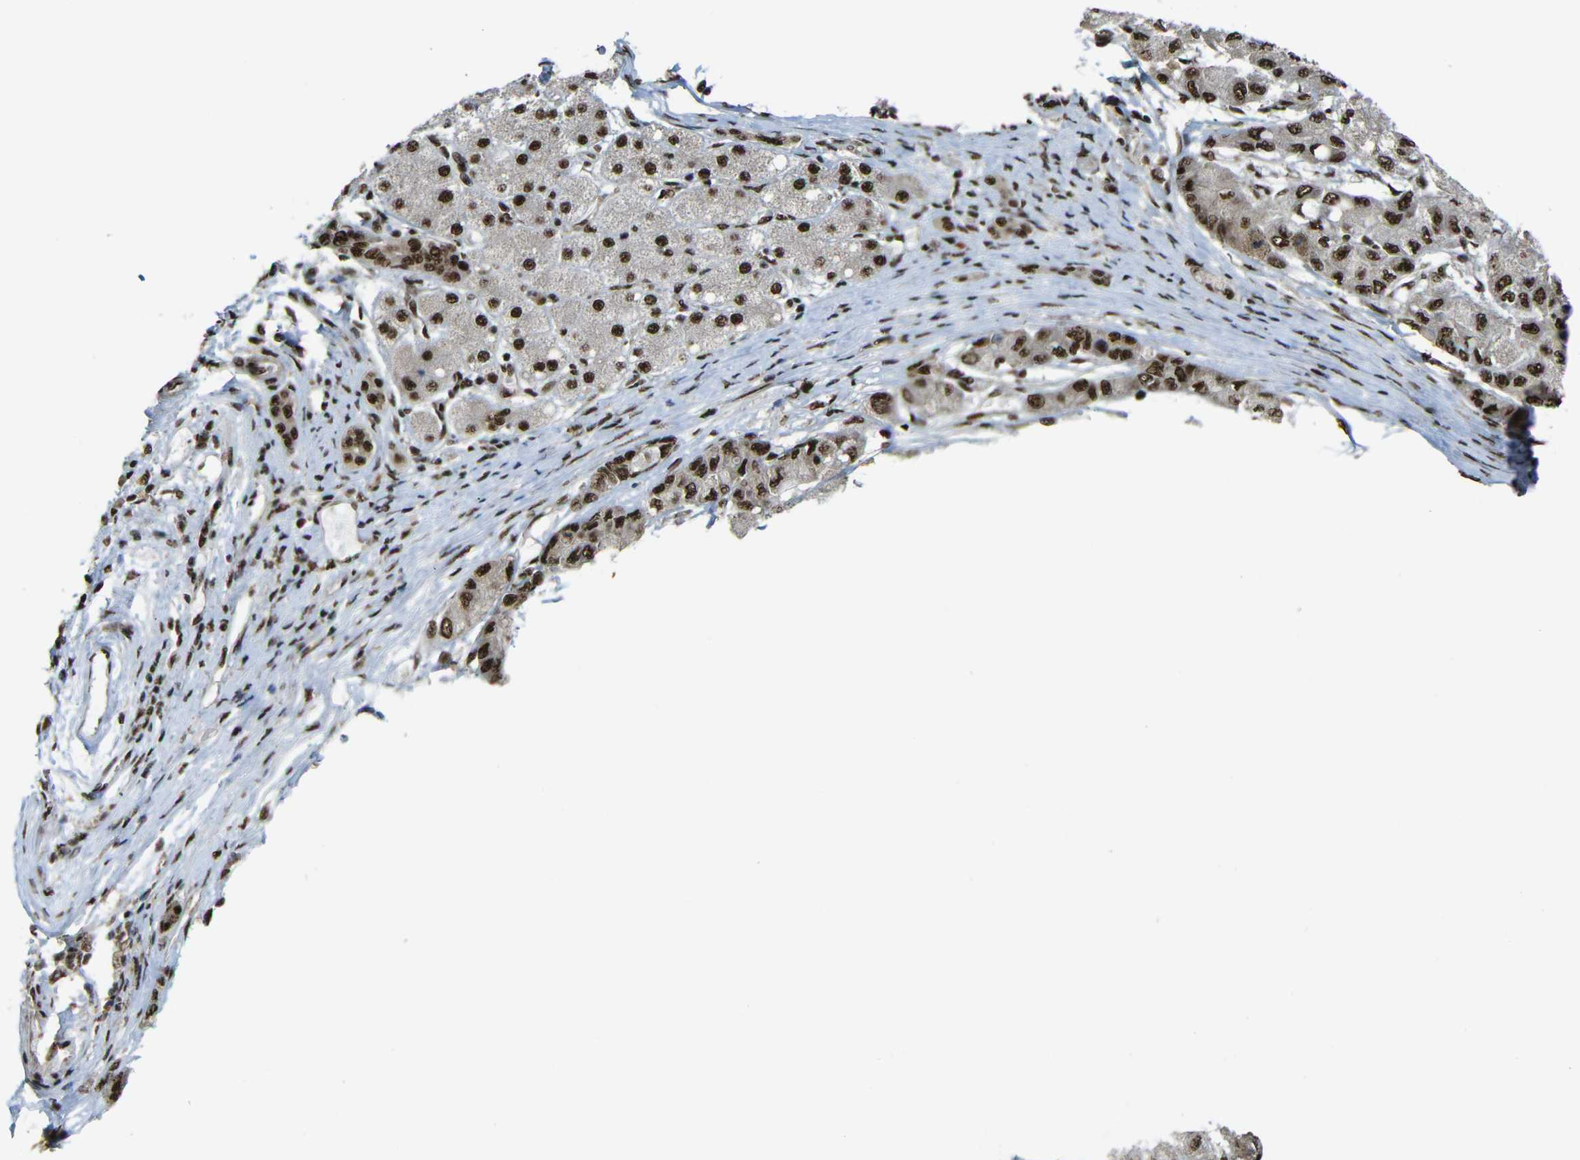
{"staining": {"intensity": "strong", "quantity": ">75%", "location": "cytoplasmic/membranous,nuclear"}, "tissue": "liver cancer", "cell_type": "Tumor cells", "image_type": "cancer", "snomed": [{"axis": "morphology", "description": "Carcinoma, Hepatocellular, NOS"}, {"axis": "topography", "description": "Liver"}], "caption": "Tumor cells demonstrate high levels of strong cytoplasmic/membranous and nuclear positivity in about >75% of cells in human liver cancer (hepatocellular carcinoma).", "gene": "TCF7L2", "patient": {"sex": "male", "age": 80}}